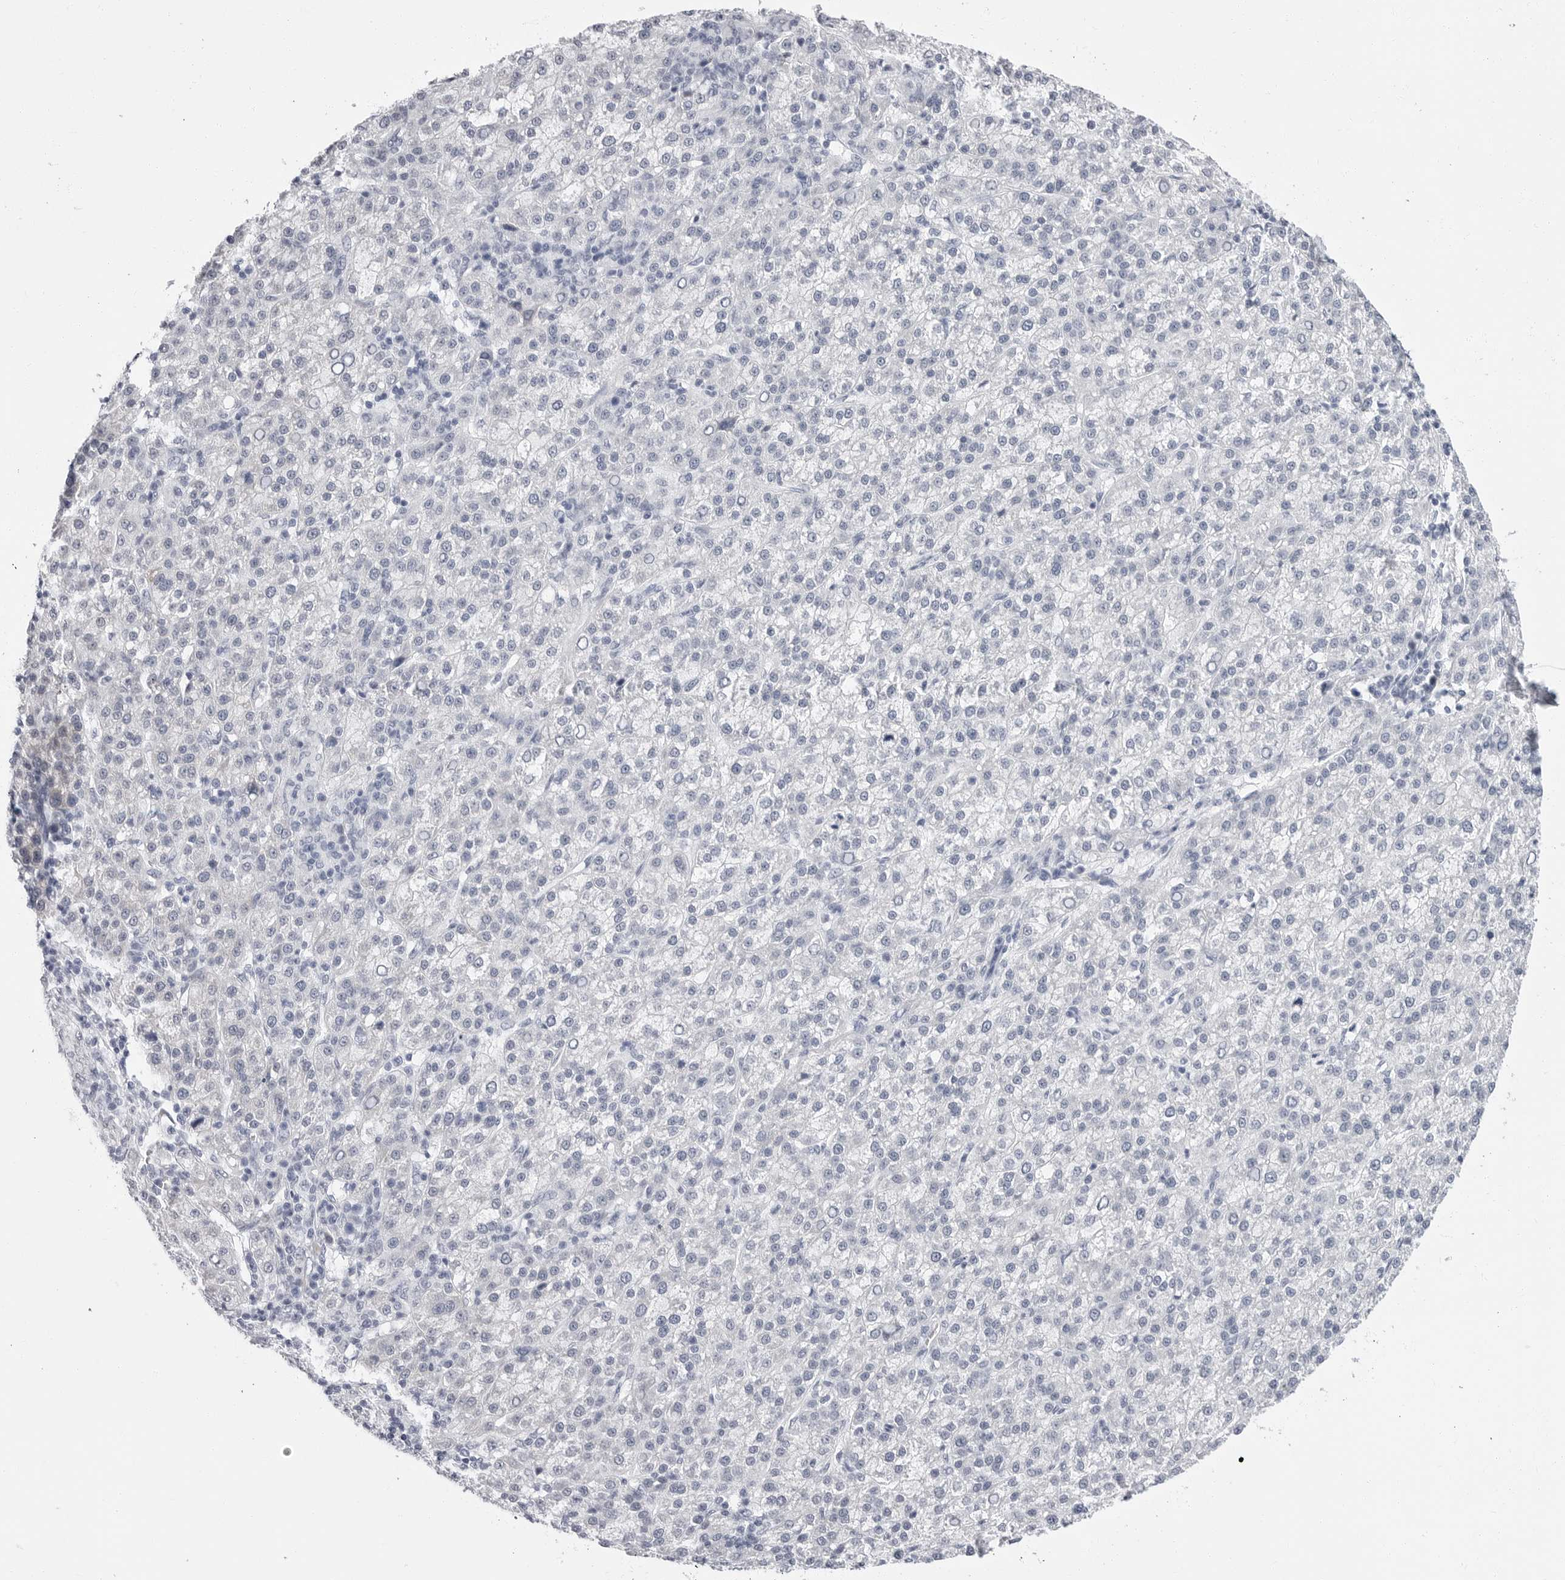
{"staining": {"intensity": "negative", "quantity": "none", "location": "none"}, "tissue": "liver cancer", "cell_type": "Tumor cells", "image_type": "cancer", "snomed": [{"axis": "morphology", "description": "Carcinoma, Hepatocellular, NOS"}, {"axis": "topography", "description": "Liver"}], "caption": "Tumor cells show no significant expression in liver hepatocellular carcinoma. (Brightfield microscopy of DAB (3,3'-diaminobenzidine) IHC at high magnification).", "gene": "ERICH3", "patient": {"sex": "female", "age": 58}}